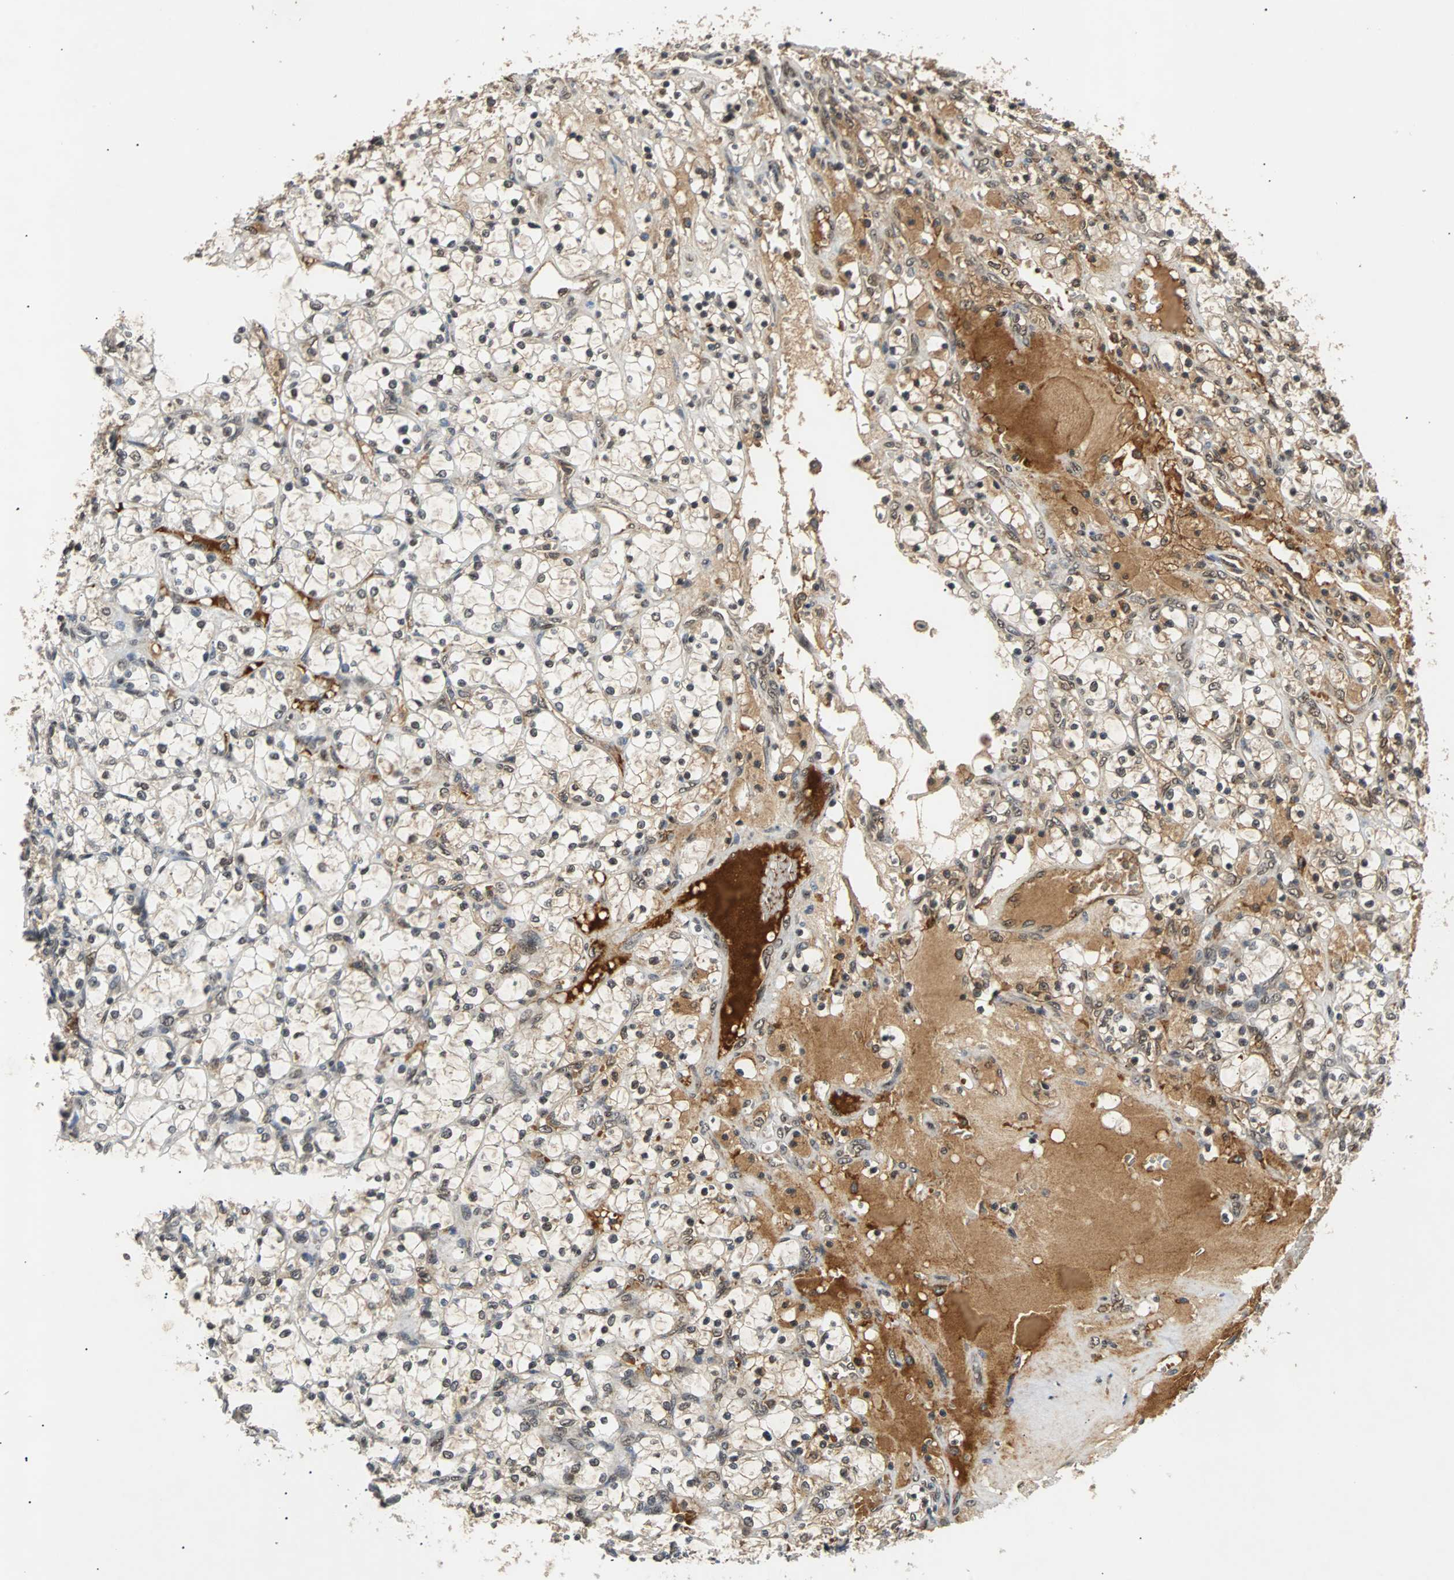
{"staining": {"intensity": "weak", "quantity": "25%-75%", "location": "nuclear"}, "tissue": "renal cancer", "cell_type": "Tumor cells", "image_type": "cancer", "snomed": [{"axis": "morphology", "description": "Adenocarcinoma, NOS"}, {"axis": "topography", "description": "Kidney"}], "caption": "Protein analysis of renal cancer tissue exhibits weak nuclear expression in approximately 25%-75% of tumor cells.", "gene": "PHC1", "patient": {"sex": "female", "age": 69}}